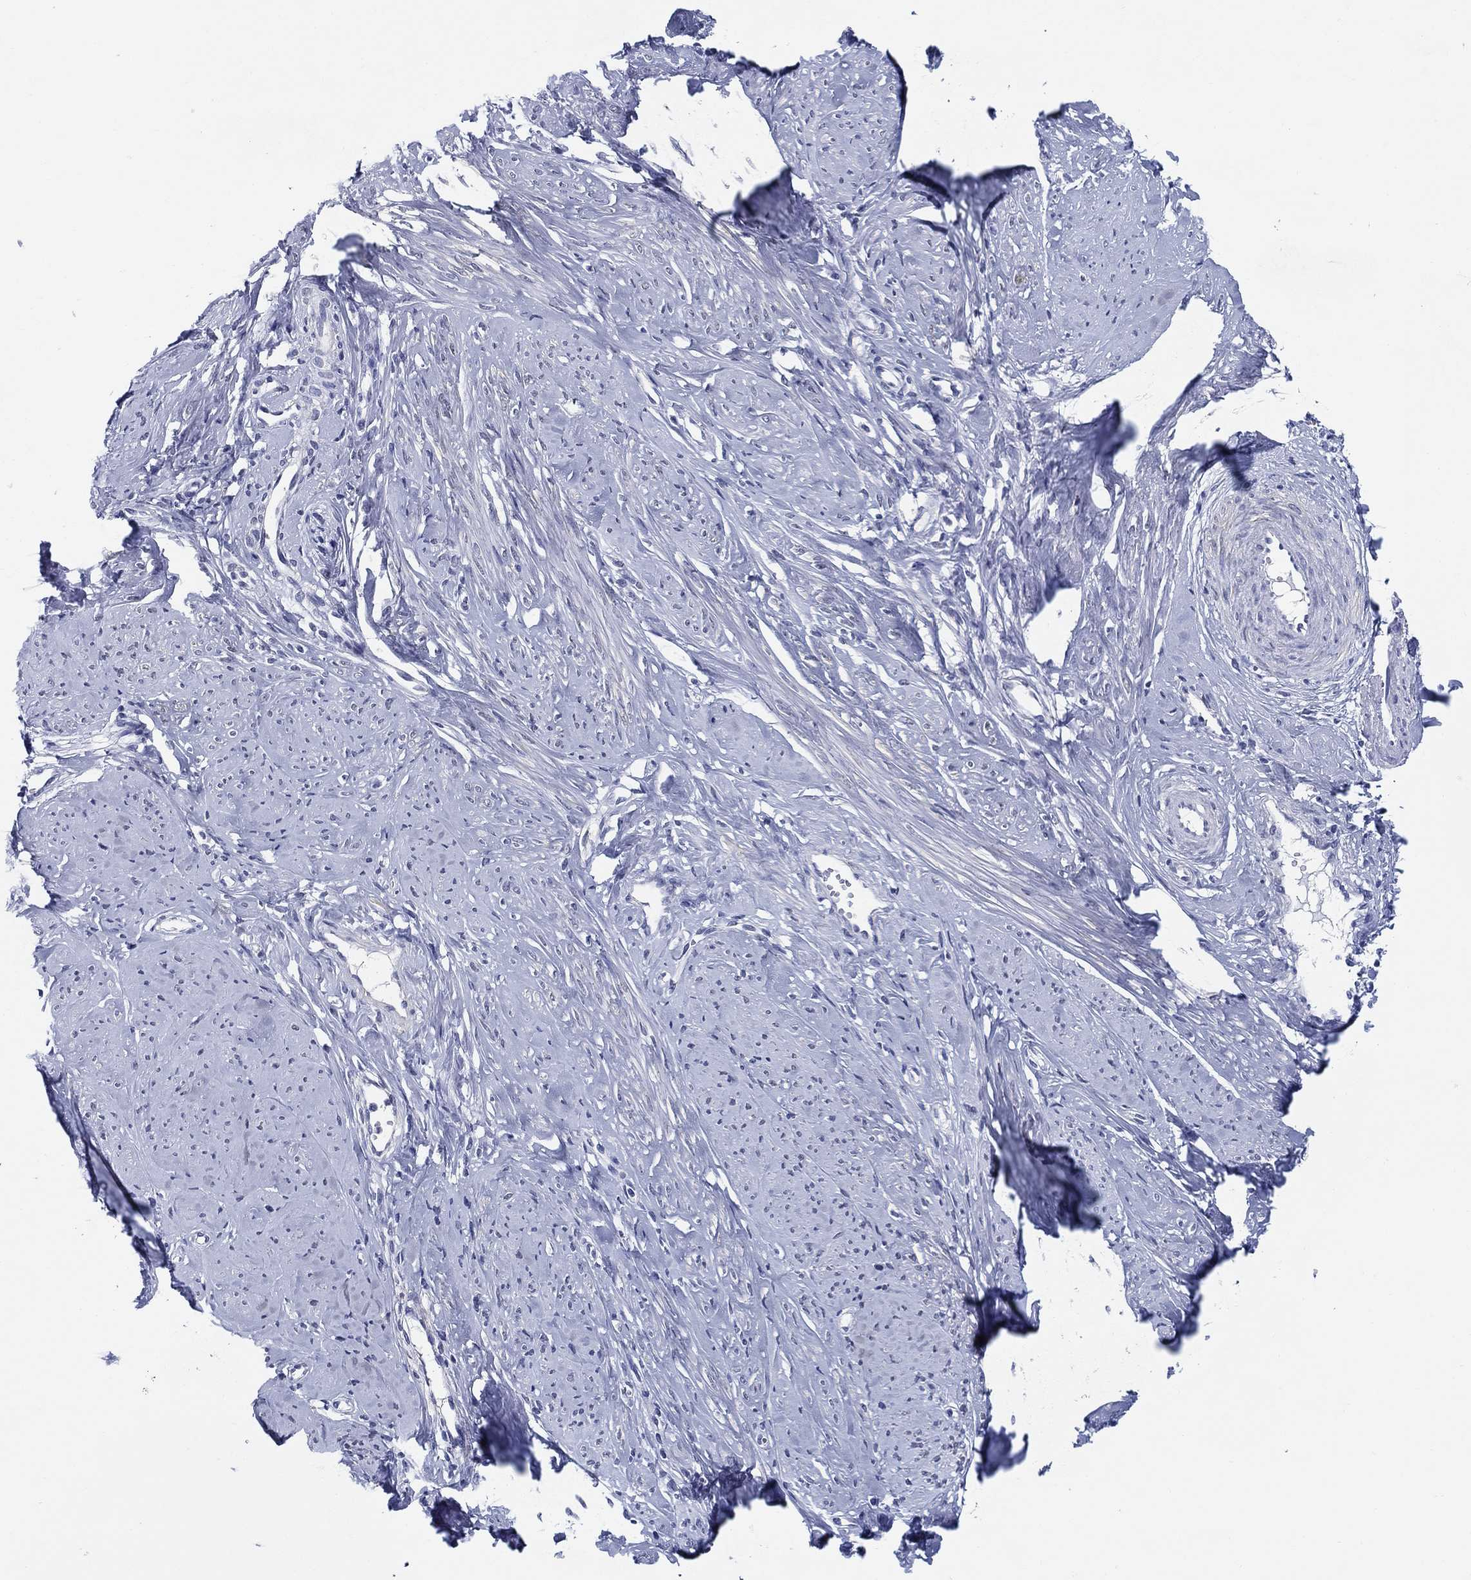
{"staining": {"intensity": "negative", "quantity": "none", "location": "none"}, "tissue": "smooth muscle", "cell_type": "Smooth muscle cells", "image_type": "normal", "snomed": [{"axis": "morphology", "description": "Normal tissue, NOS"}, {"axis": "topography", "description": "Smooth muscle"}], "caption": "Immunohistochemistry photomicrograph of unremarkable smooth muscle: smooth muscle stained with DAB shows no significant protein expression in smooth muscle cells. The staining was performed using DAB (3,3'-diaminobenzidine) to visualize the protein expression in brown, while the nuclei were stained in blue with hematoxylin (Magnification: 20x).", "gene": "OTUB2", "patient": {"sex": "female", "age": 48}}